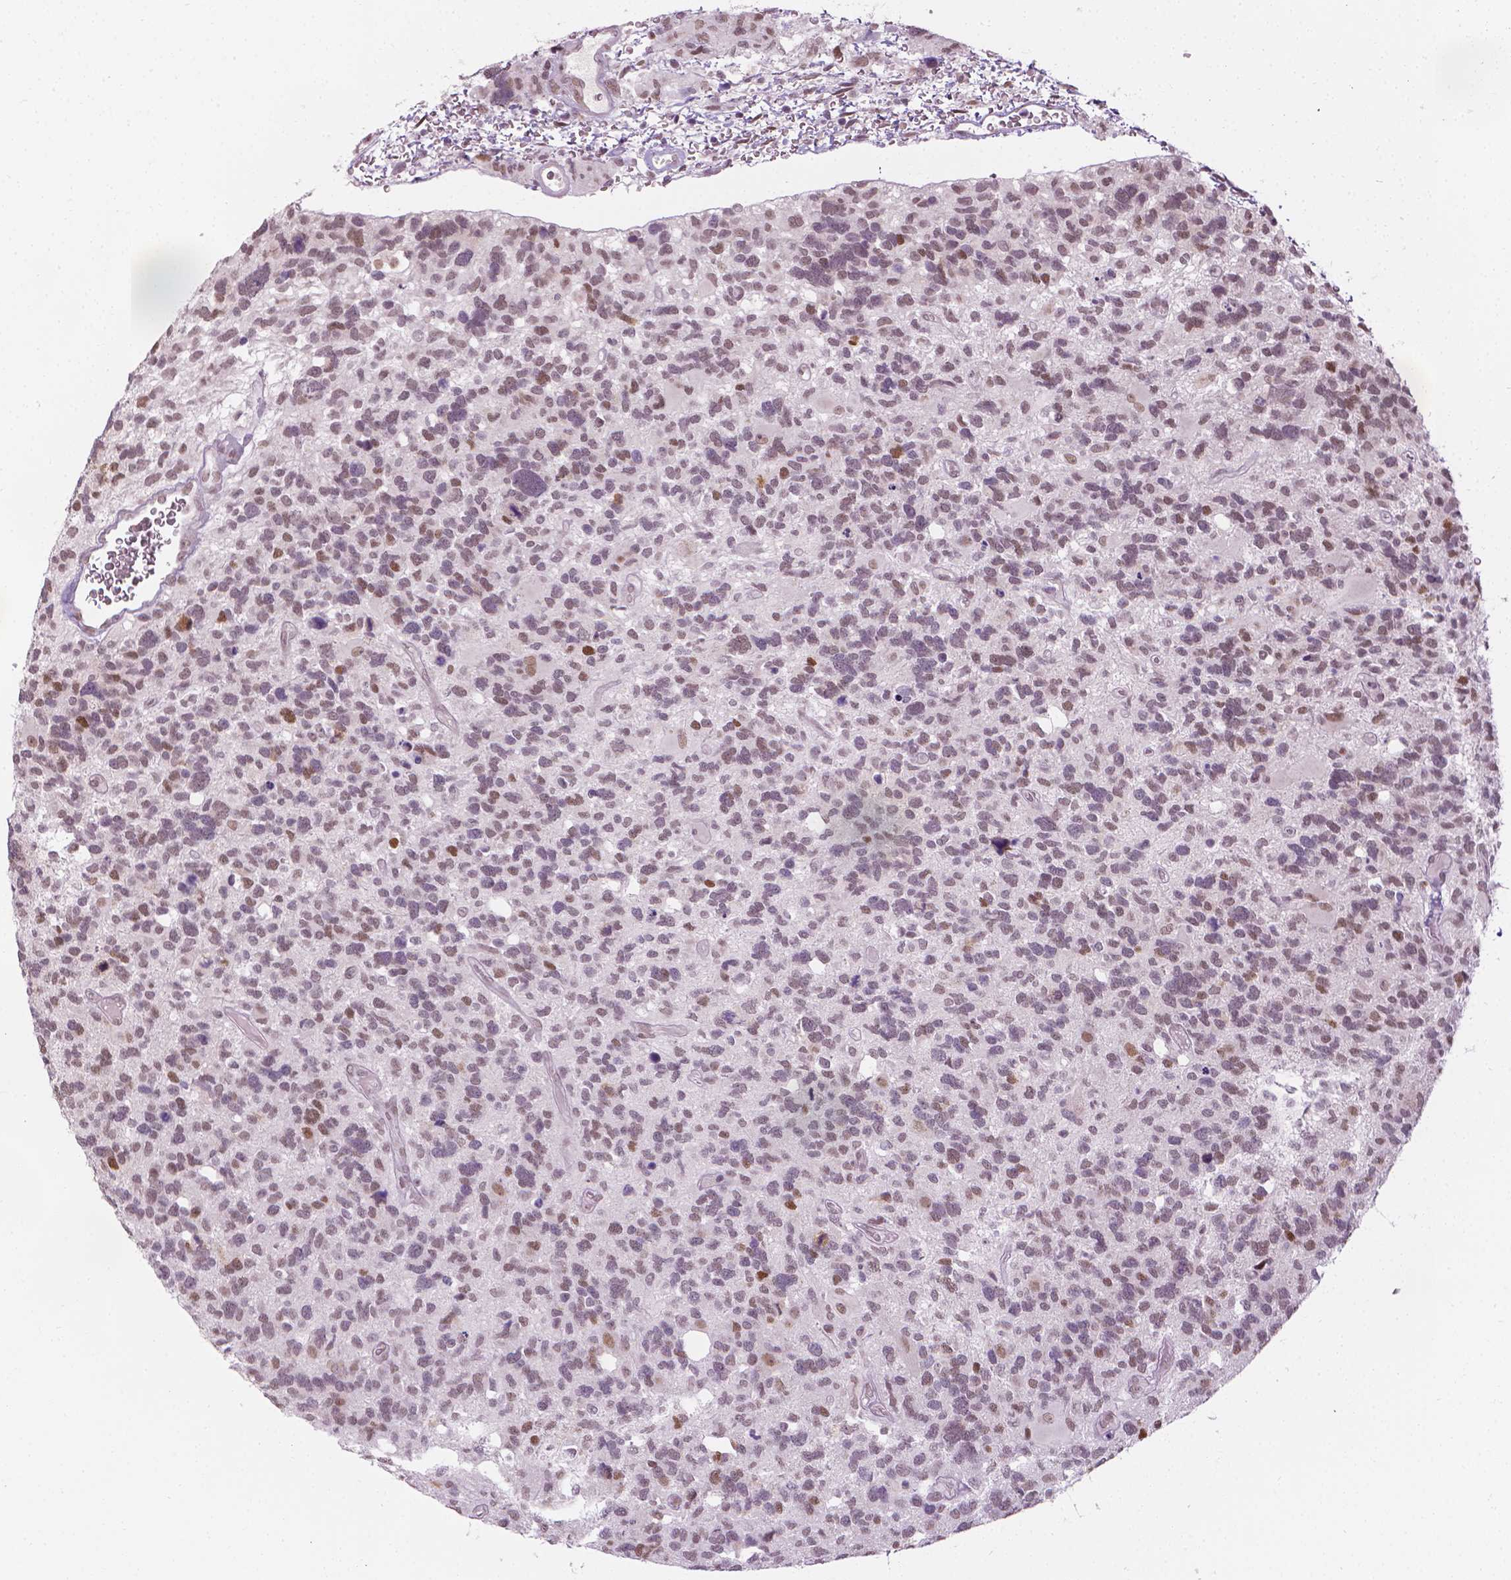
{"staining": {"intensity": "weak", "quantity": "25%-75%", "location": "nuclear"}, "tissue": "glioma", "cell_type": "Tumor cells", "image_type": "cancer", "snomed": [{"axis": "morphology", "description": "Glioma, malignant, High grade"}, {"axis": "topography", "description": "Brain"}], "caption": "IHC (DAB (3,3'-diaminobenzidine)) staining of human high-grade glioma (malignant) reveals weak nuclear protein positivity in about 25%-75% of tumor cells. Immunohistochemistry (ihc) stains the protein of interest in brown and the nuclei are stained blue.", "gene": "CDKN1C", "patient": {"sex": "male", "age": 49}}